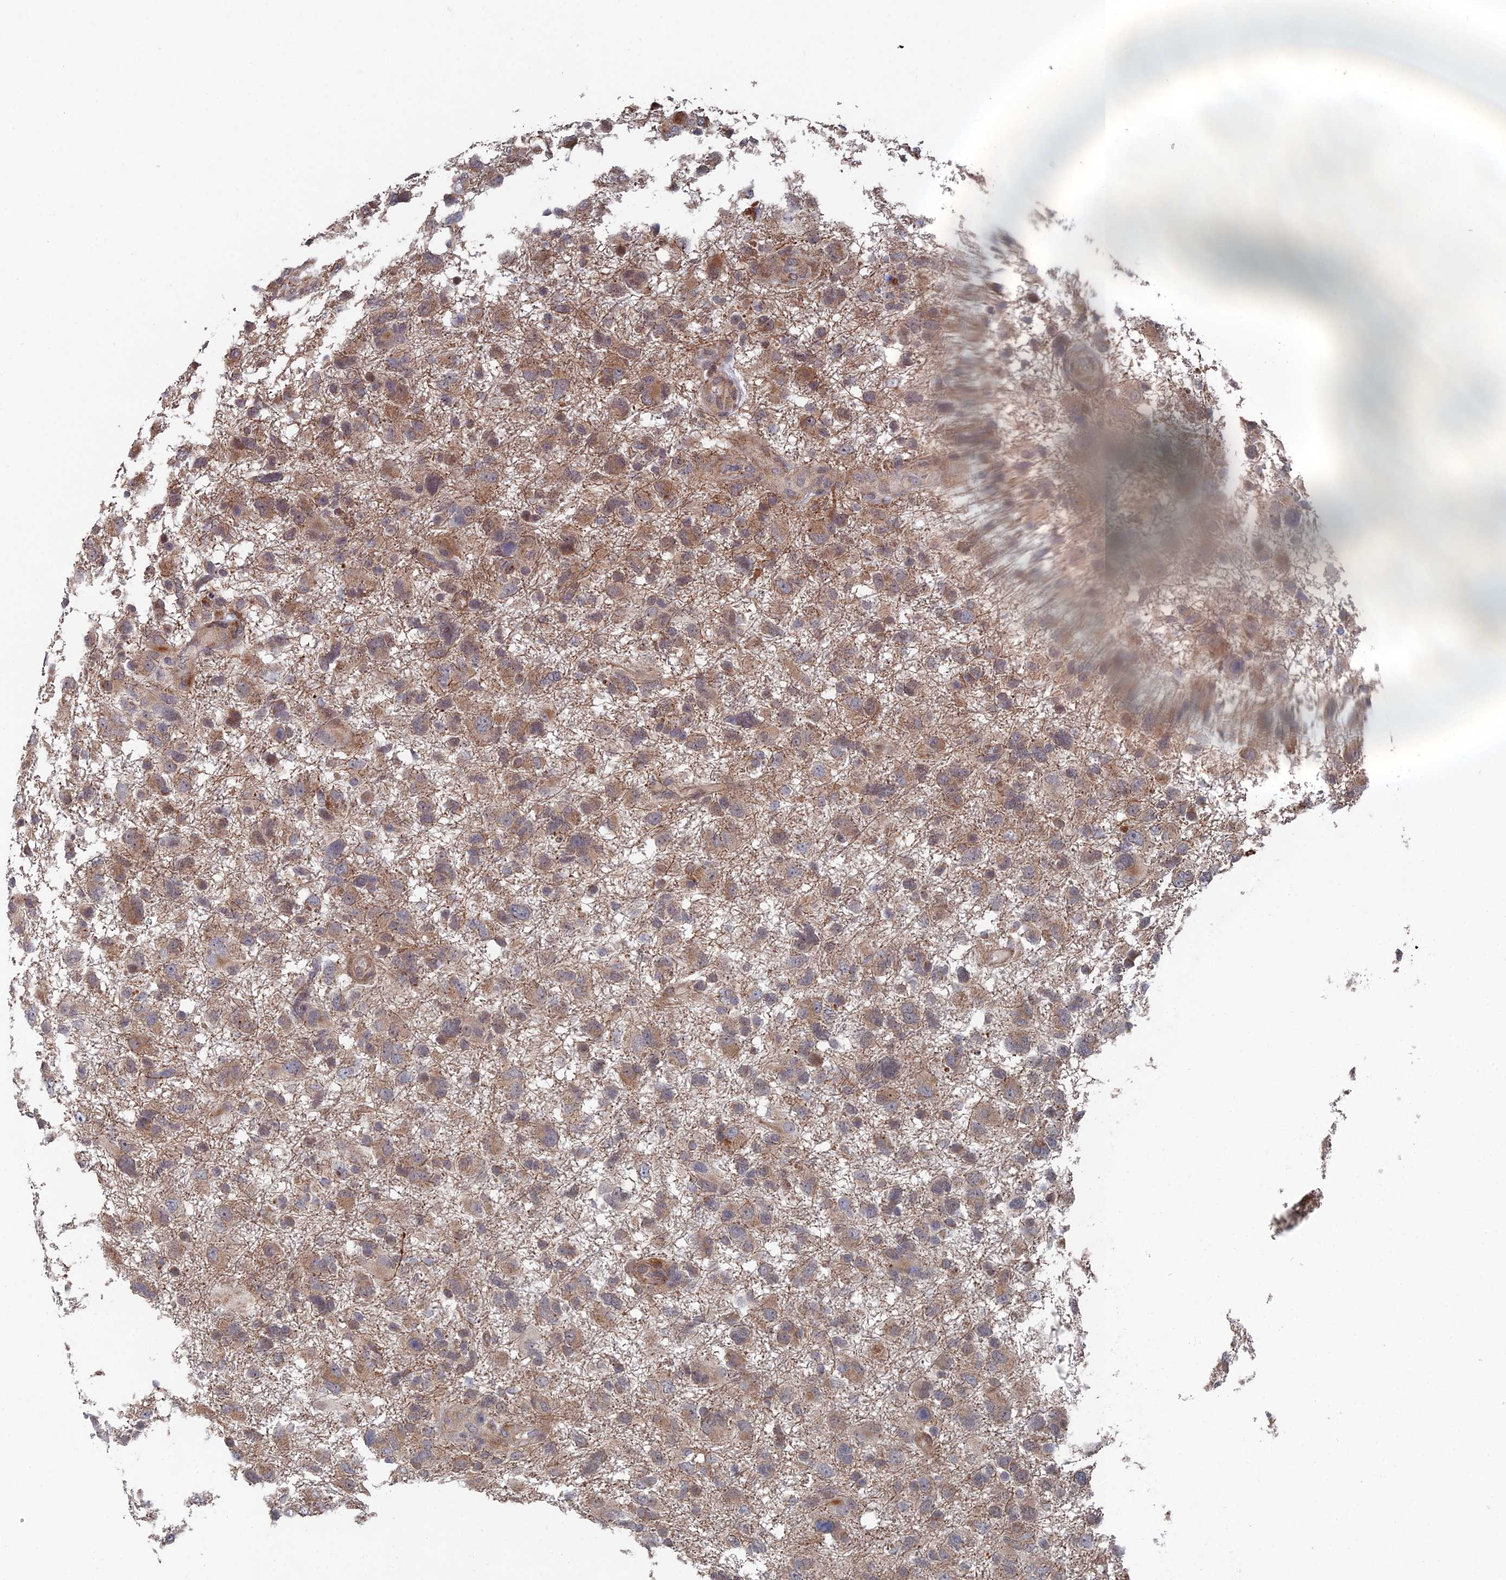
{"staining": {"intensity": "moderate", "quantity": "25%-75%", "location": "cytoplasmic/membranous"}, "tissue": "glioma", "cell_type": "Tumor cells", "image_type": "cancer", "snomed": [{"axis": "morphology", "description": "Glioma, malignant, High grade"}, {"axis": "topography", "description": "Brain"}], "caption": "Protein analysis of high-grade glioma (malignant) tissue reveals moderate cytoplasmic/membranous expression in about 25%-75% of tumor cells.", "gene": "GTF2IRD1", "patient": {"sex": "male", "age": 61}}